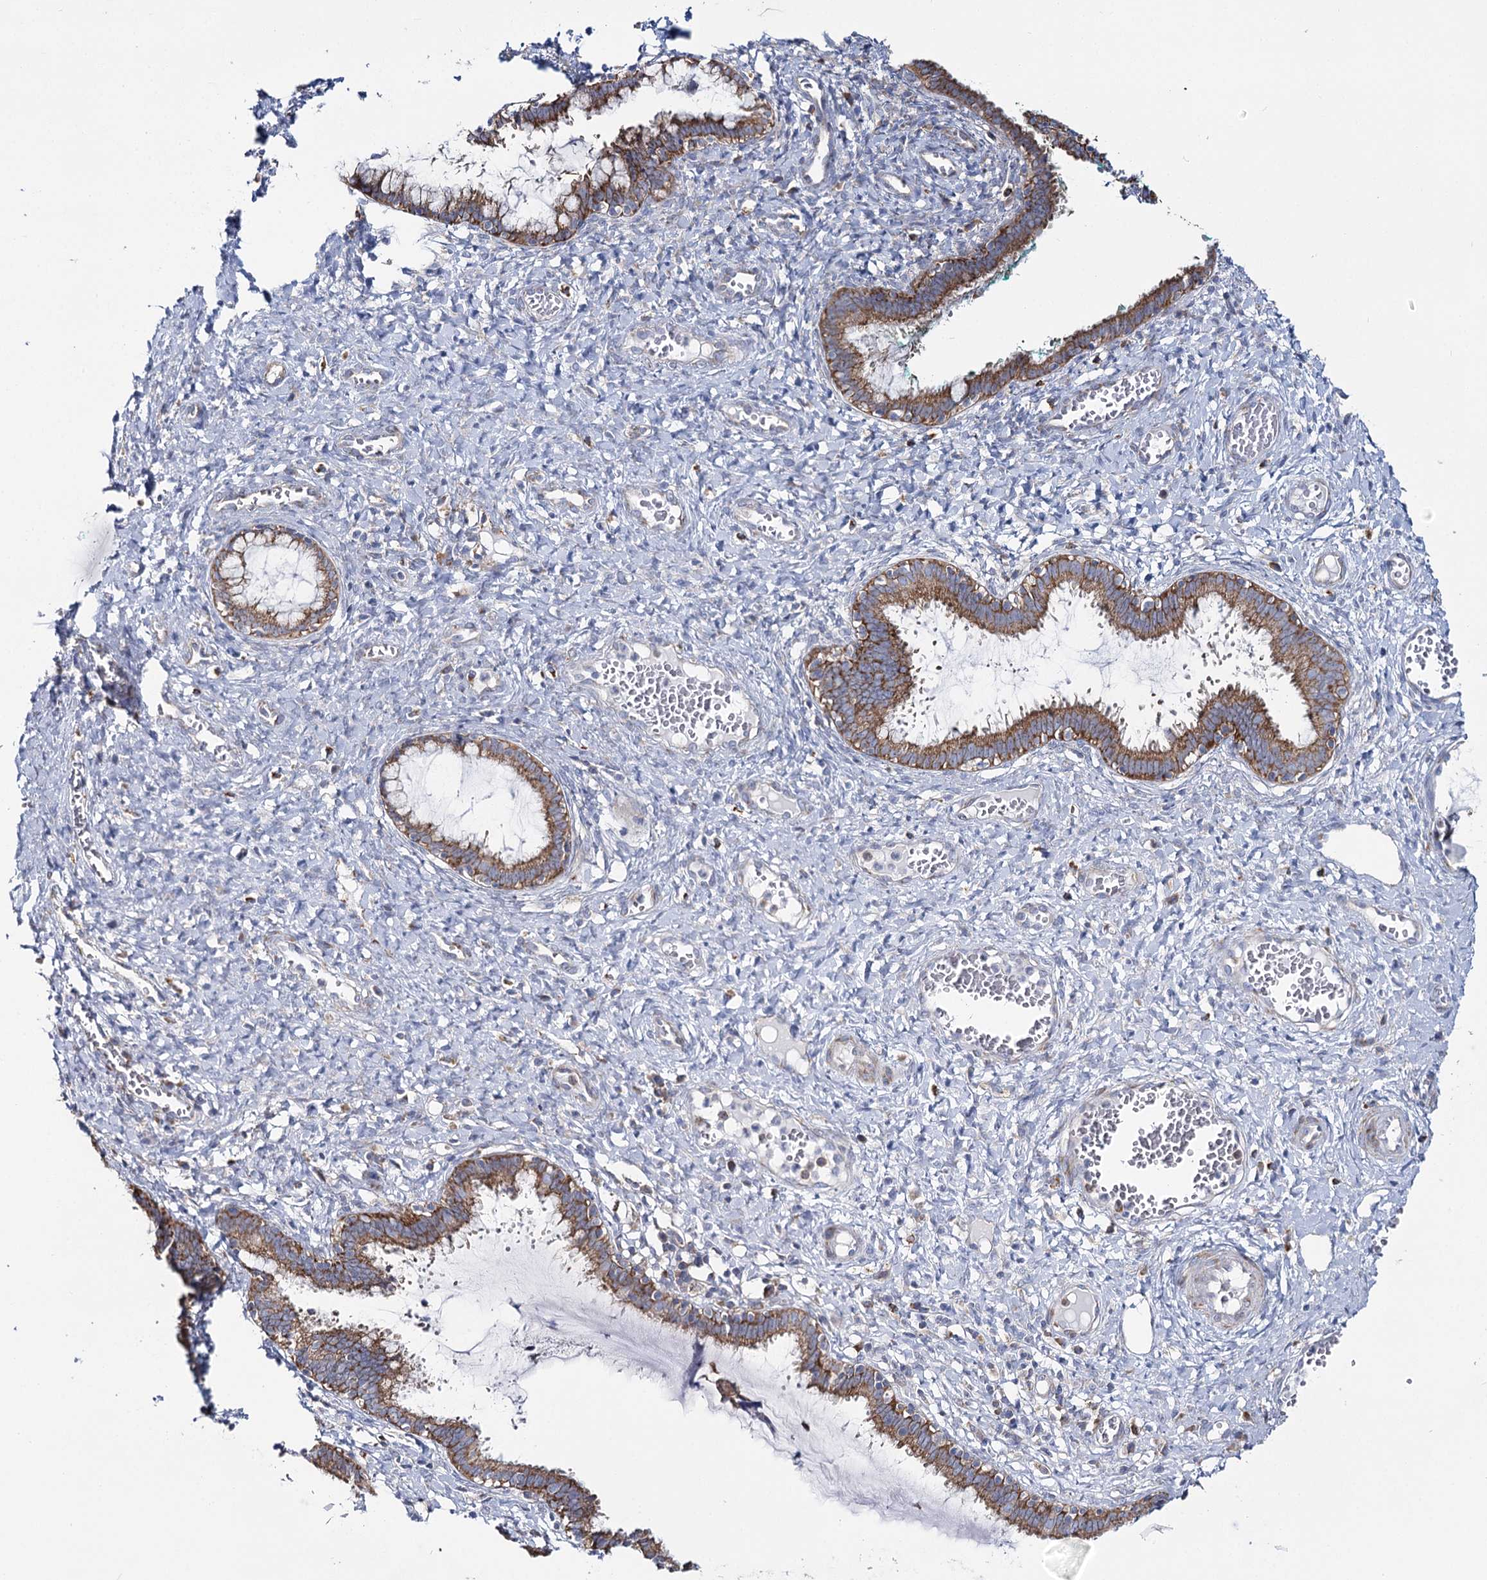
{"staining": {"intensity": "moderate", "quantity": ">75%", "location": "cytoplasmic/membranous"}, "tissue": "cervix", "cell_type": "Glandular cells", "image_type": "normal", "snomed": [{"axis": "morphology", "description": "Normal tissue, NOS"}, {"axis": "morphology", "description": "Adenocarcinoma, NOS"}, {"axis": "topography", "description": "Cervix"}], "caption": "Moderate cytoplasmic/membranous positivity is present in approximately >75% of glandular cells in benign cervix.", "gene": "THUMPD3", "patient": {"sex": "female", "age": 29}}